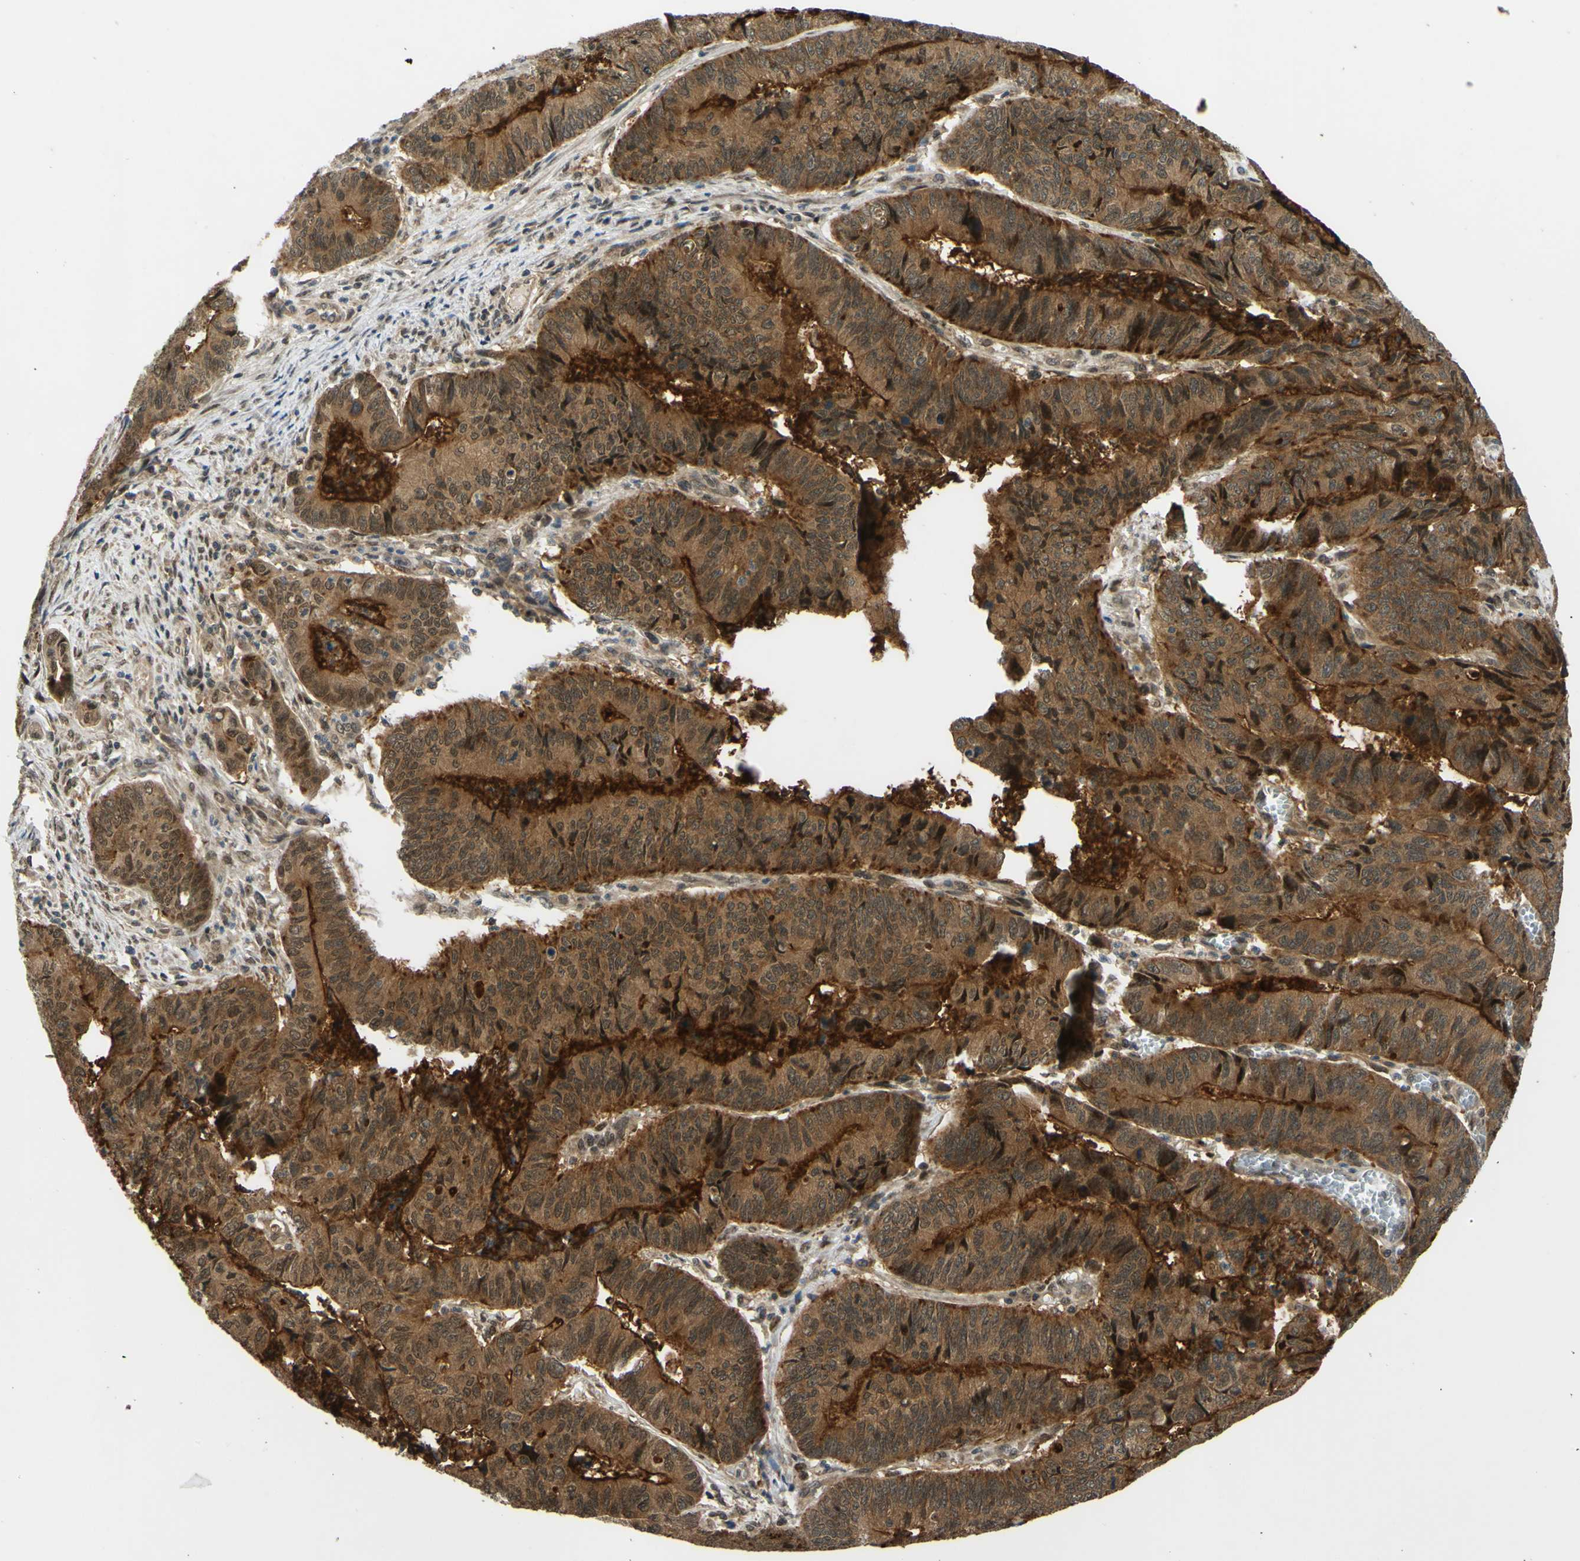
{"staining": {"intensity": "moderate", "quantity": ">75%", "location": "cytoplasmic/membranous"}, "tissue": "stomach cancer", "cell_type": "Tumor cells", "image_type": "cancer", "snomed": [{"axis": "morphology", "description": "Adenocarcinoma, NOS"}, {"axis": "topography", "description": "Stomach, lower"}], "caption": "A histopathology image of human adenocarcinoma (stomach) stained for a protein exhibits moderate cytoplasmic/membranous brown staining in tumor cells.", "gene": "ABCC8", "patient": {"sex": "male", "age": 77}}